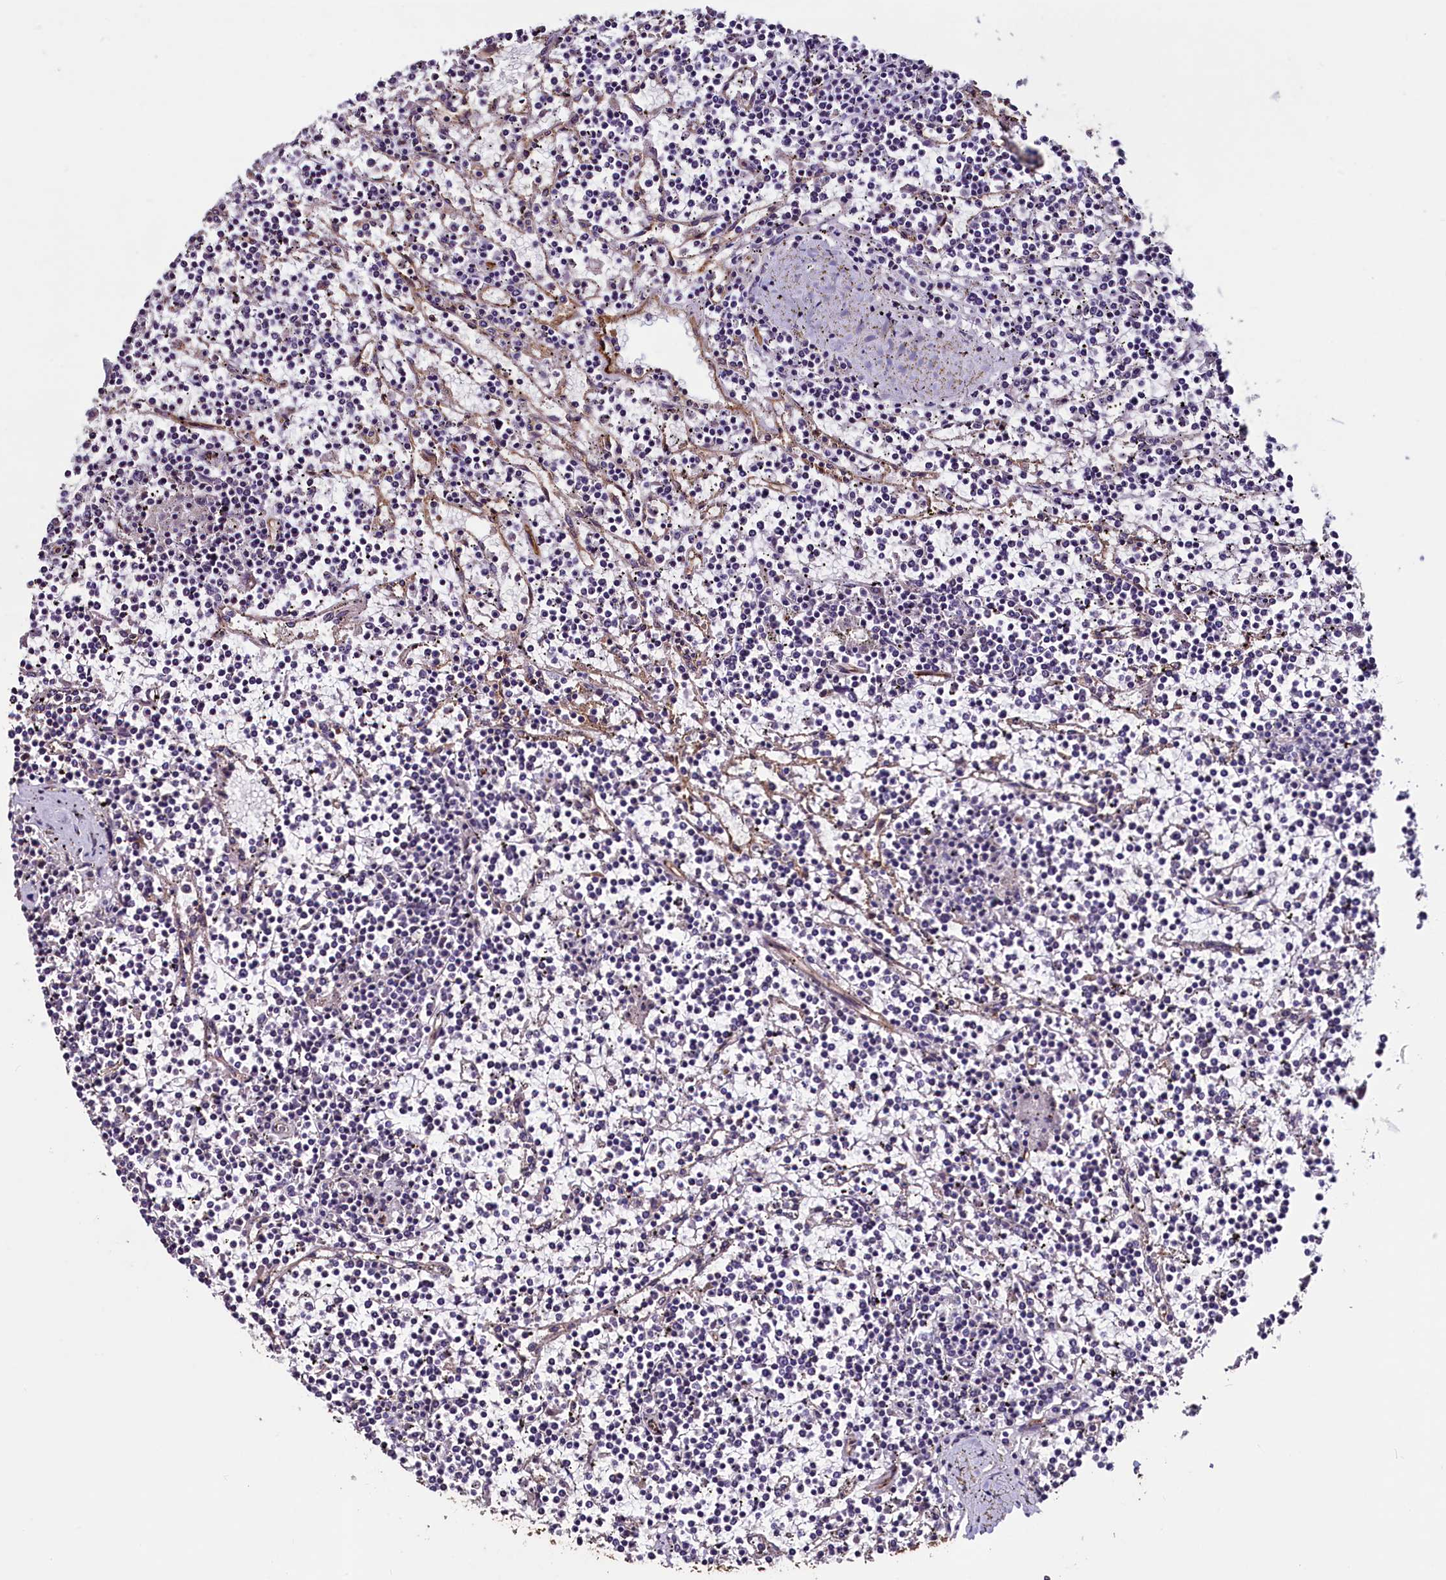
{"staining": {"intensity": "negative", "quantity": "none", "location": "none"}, "tissue": "lymphoma", "cell_type": "Tumor cells", "image_type": "cancer", "snomed": [{"axis": "morphology", "description": "Malignant lymphoma, non-Hodgkin's type, Low grade"}, {"axis": "topography", "description": "Spleen"}], "caption": "Human lymphoma stained for a protein using immunohistochemistry (IHC) displays no expression in tumor cells.", "gene": "PALM", "patient": {"sex": "female", "age": 19}}